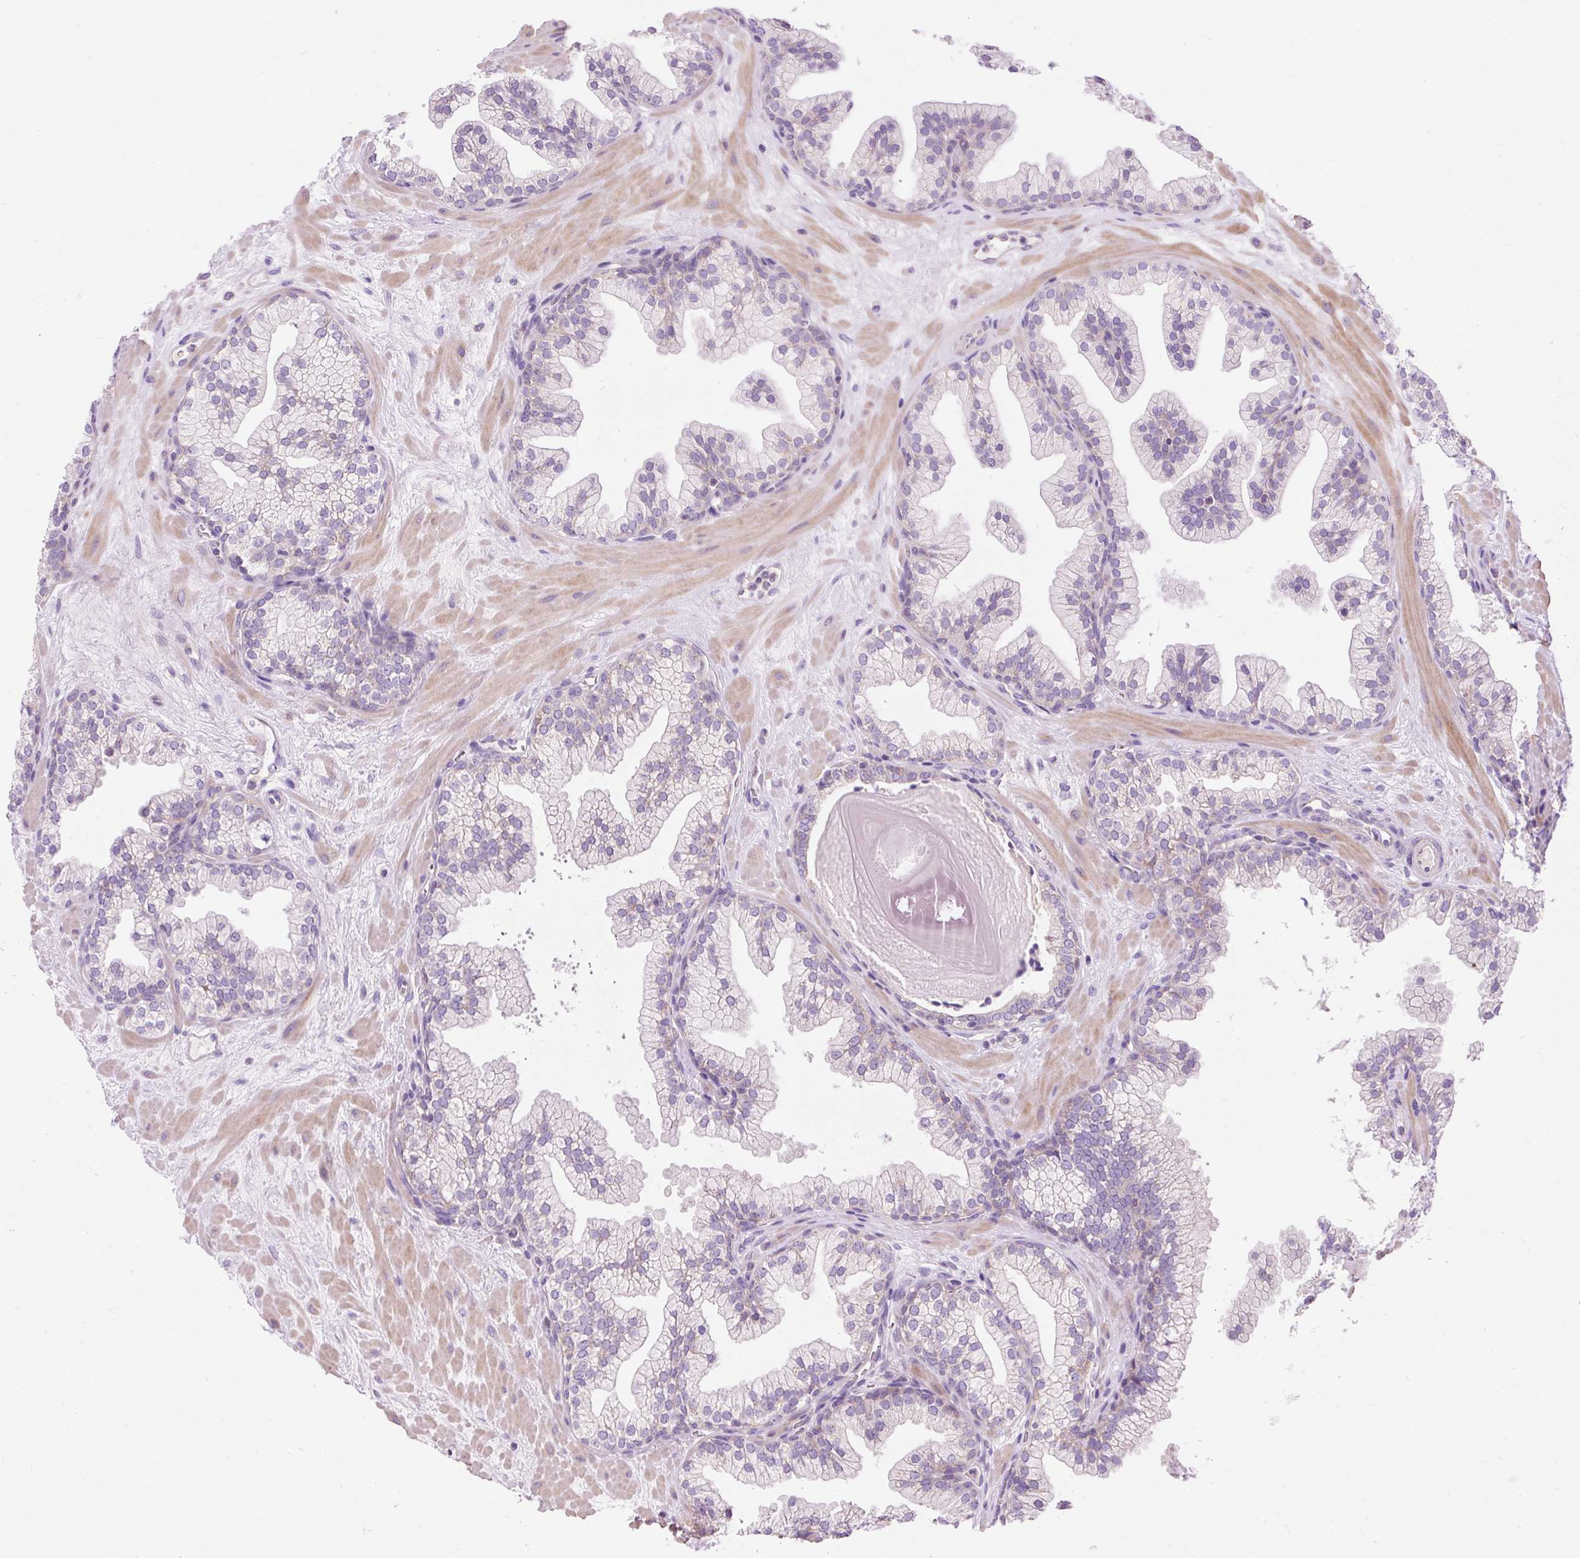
{"staining": {"intensity": "negative", "quantity": "none", "location": "none"}, "tissue": "prostate", "cell_type": "Glandular cells", "image_type": "normal", "snomed": [{"axis": "morphology", "description": "Normal tissue, NOS"}, {"axis": "topography", "description": "Prostate"}, {"axis": "topography", "description": "Peripheral nerve tissue"}], "caption": "DAB (3,3'-diaminobenzidine) immunohistochemical staining of benign human prostate reveals no significant expression in glandular cells. The staining was performed using DAB to visualize the protein expression in brown, while the nuclei were stained in blue with hematoxylin (Magnification: 20x).", "gene": "IMMT", "patient": {"sex": "male", "age": 61}}